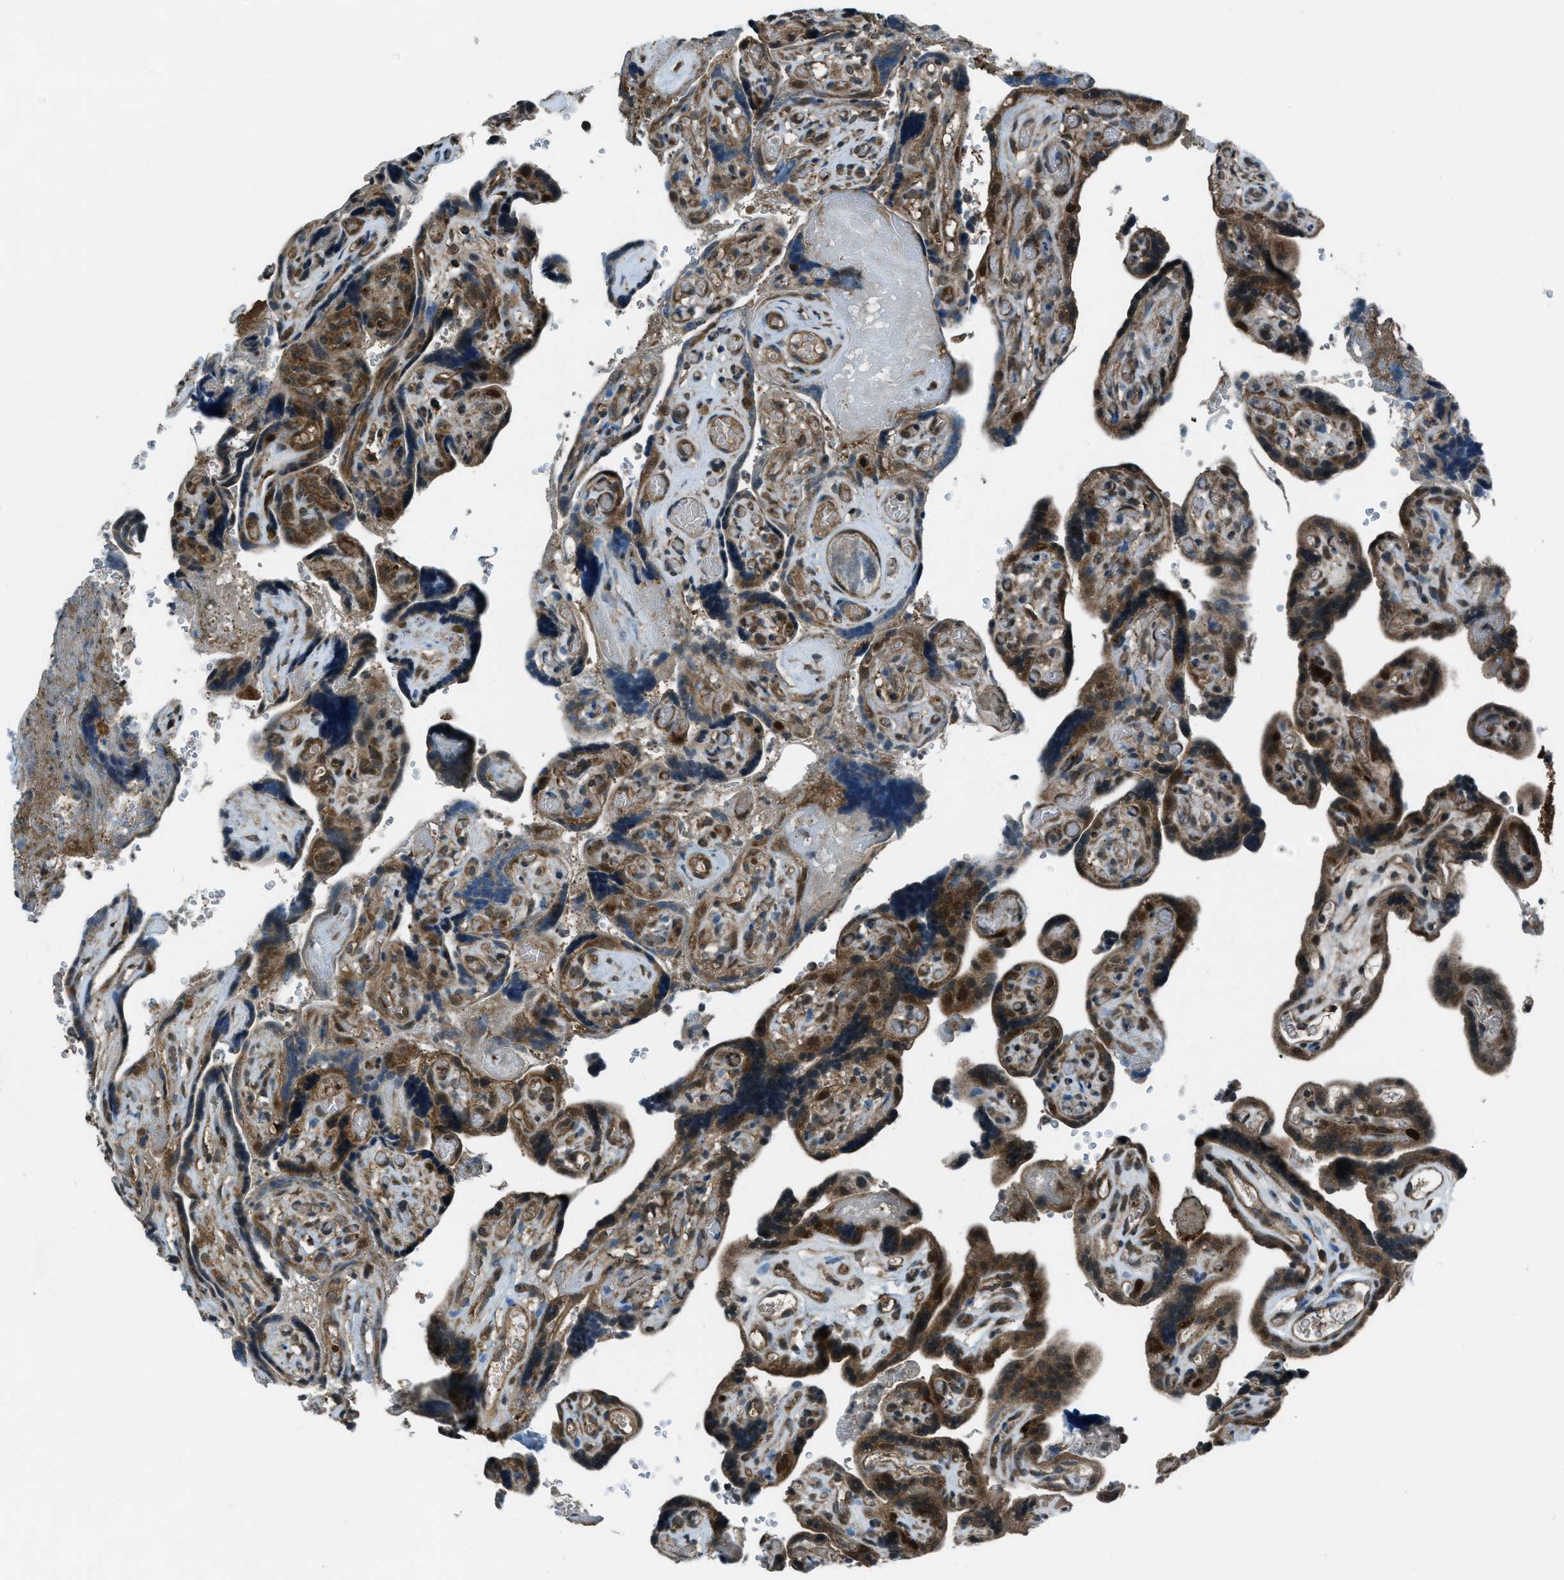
{"staining": {"intensity": "strong", "quantity": ">75%", "location": "cytoplasmic/membranous"}, "tissue": "placenta", "cell_type": "Trophoblastic cells", "image_type": "normal", "snomed": [{"axis": "morphology", "description": "Normal tissue, NOS"}, {"axis": "topography", "description": "Placenta"}], "caption": "High-magnification brightfield microscopy of unremarkable placenta stained with DAB (brown) and counterstained with hematoxylin (blue). trophoblastic cells exhibit strong cytoplasmic/membranous staining is appreciated in about>75% of cells. The staining is performed using DAB brown chromogen to label protein expression. The nuclei are counter-stained blue using hematoxylin.", "gene": "ASAP2", "patient": {"sex": "female", "age": 30}}